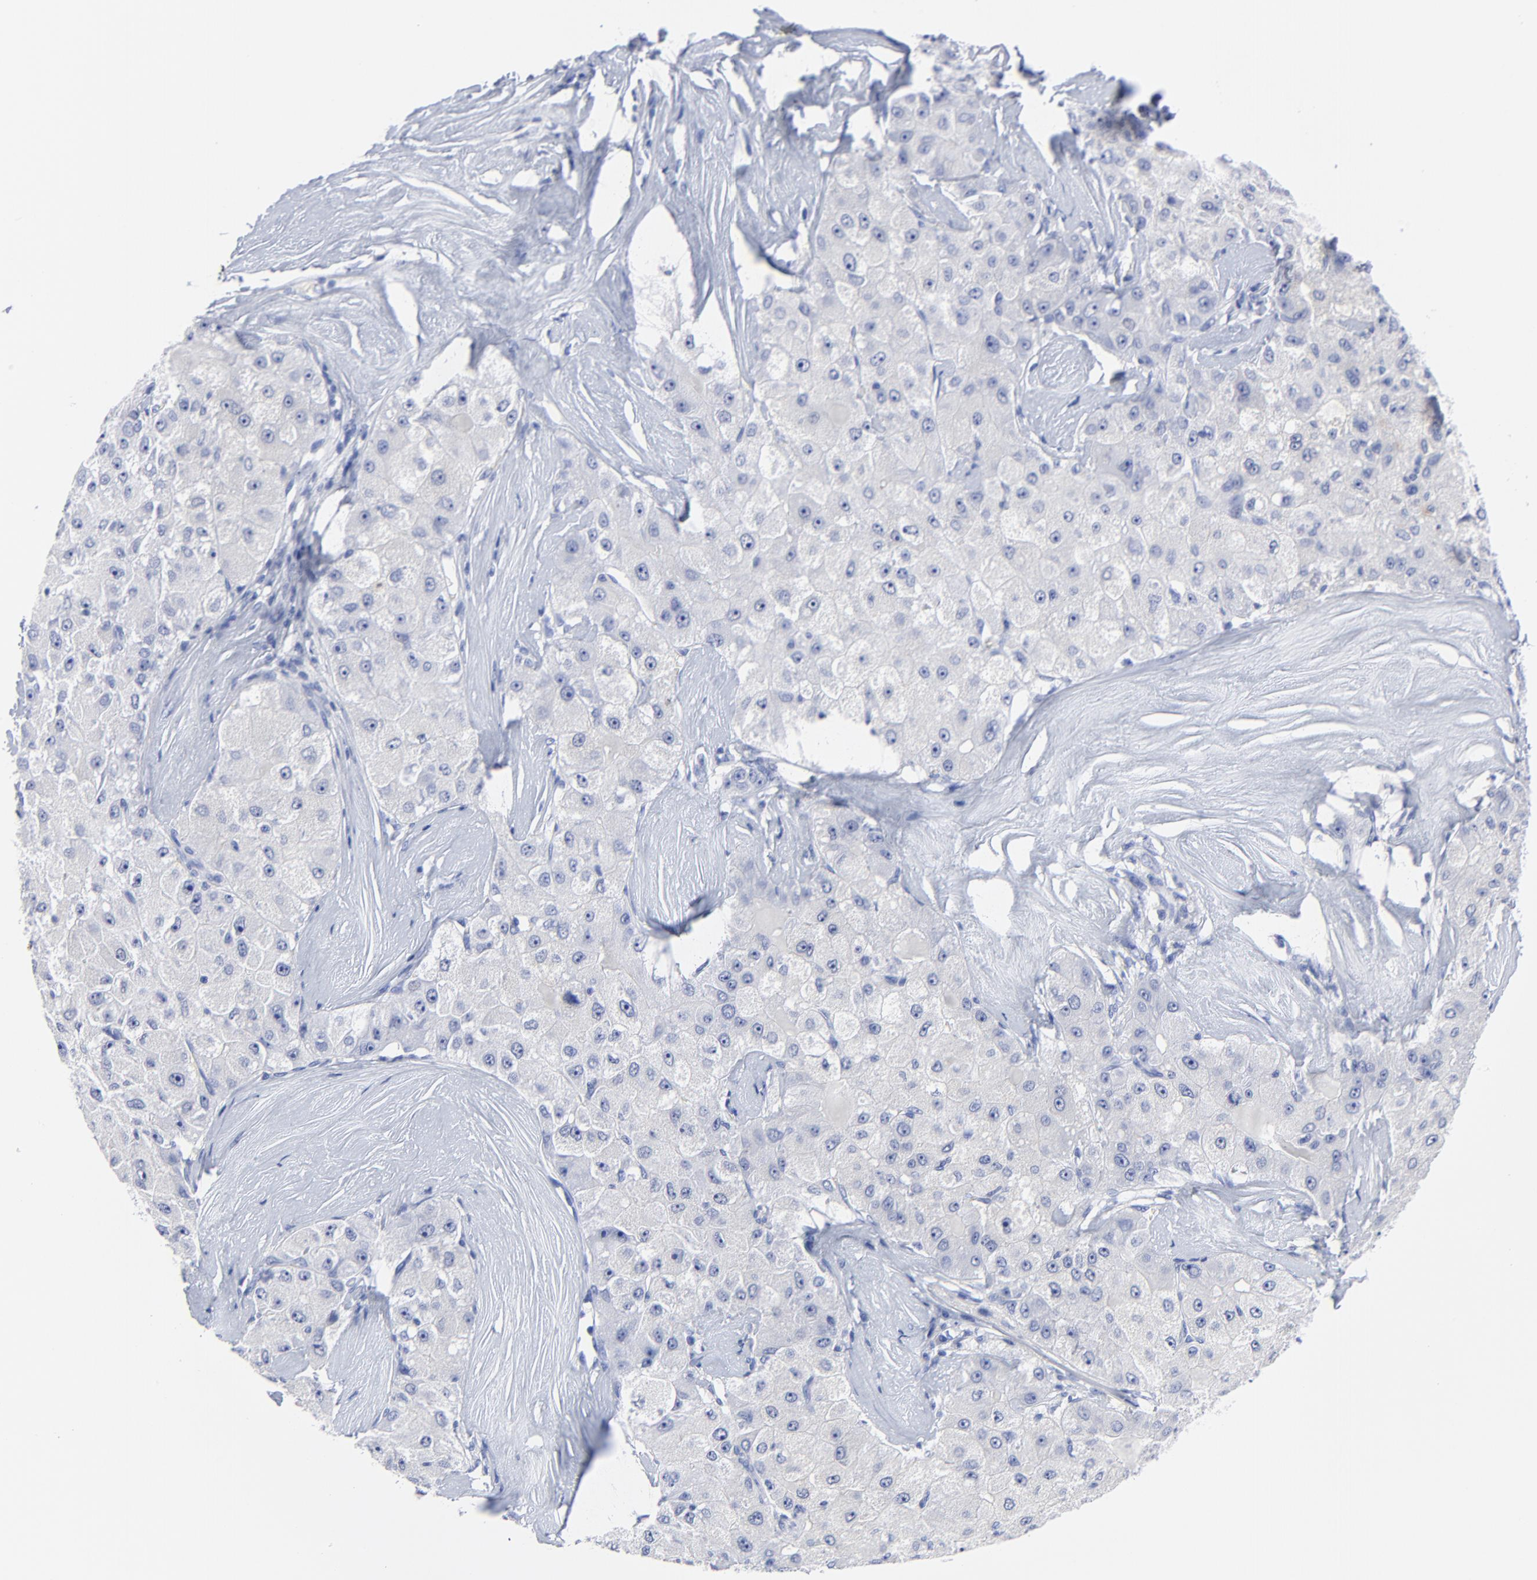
{"staining": {"intensity": "negative", "quantity": "none", "location": "none"}, "tissue": "liver cancer", "cell_type": "Tumor cells", "image_type": "cancer", "snomed": [{"axis": "morphology", "description": "Carcinoma, Hepatocellular, NOS"}, {"axis": "topography", "description": "Liver"}], "caption": "The immunohistochemistry (IHC) image has no significant positivity in tumor cells of hepatocellular carcinoma (liver) tissue.", "gene": "ACY1", "patient": {"sex": "male", "age": 80}}